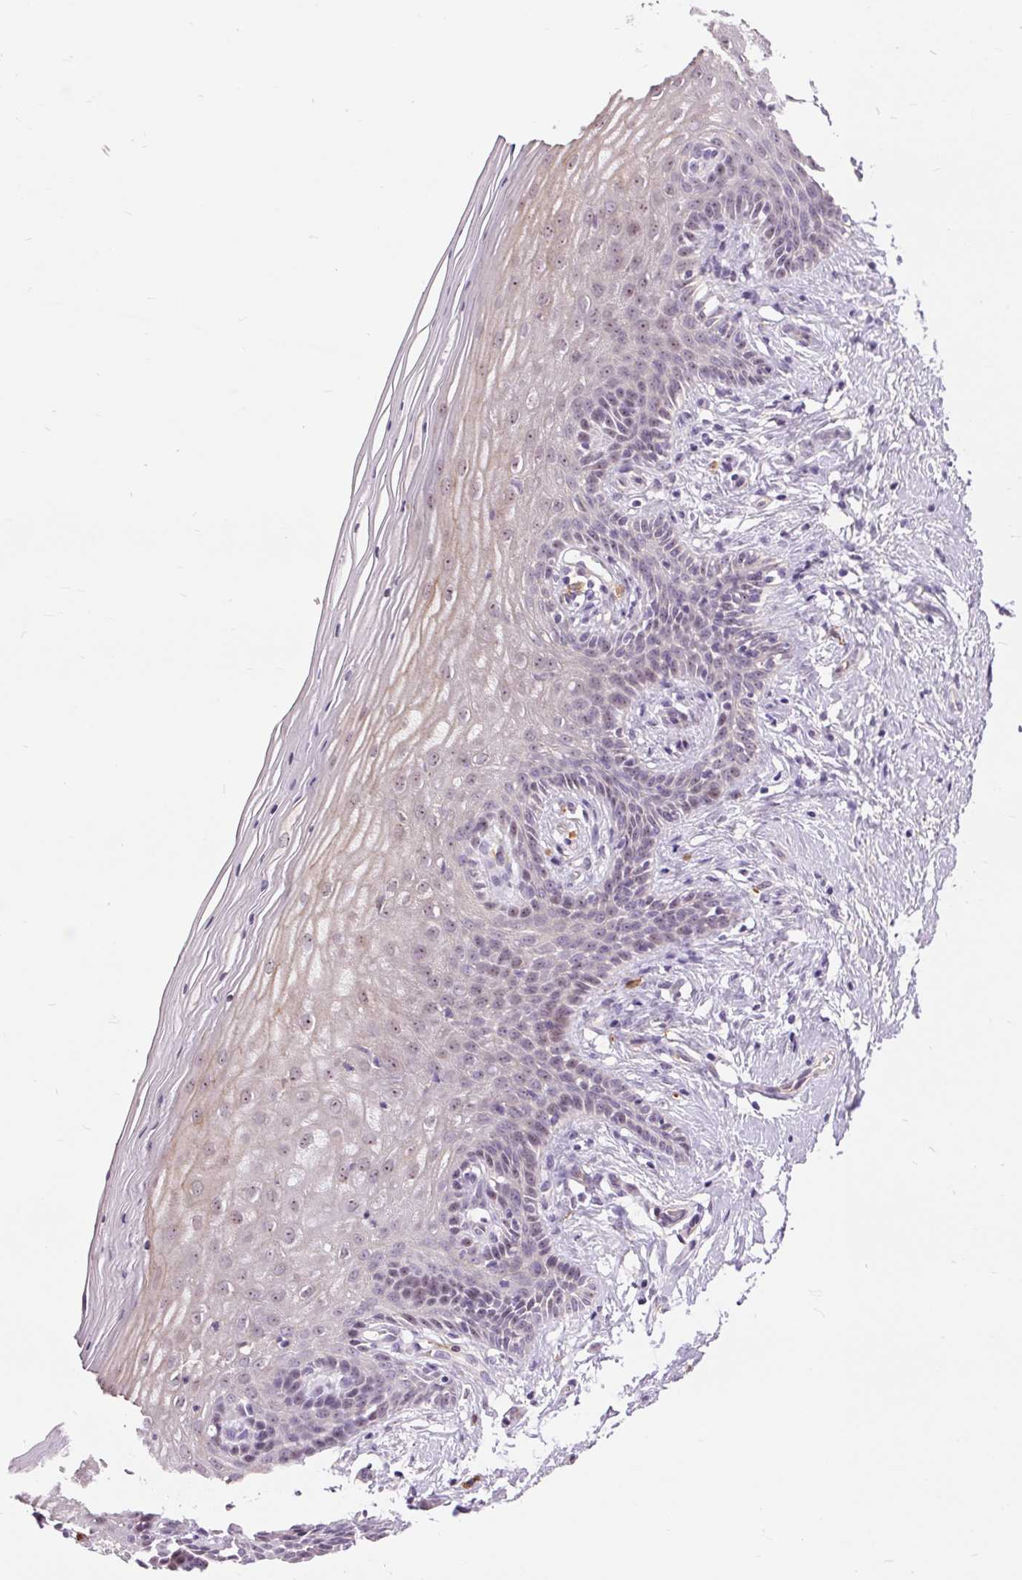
{"staining": {"intensity": "weak", "quantity": "<25%", "location": "cytoplasmic/membranous"}, "tissue": "vagina", "cell_type": "Squamous epithelial cells", "image_type": "normal", "snomed": [{"axis": "morphology", "description": "Normal tissue, NOS"}, {"axis": "topography", "description": "Vagina"}], "caption": "Immunohistochemistry (IHC) histopathology image of normal vagina stained for a protein (brown), which shows no expression in squamous epithelial cells.", "gene": "RANBP3L", "patient": {"sex": "female", "age": 45}}